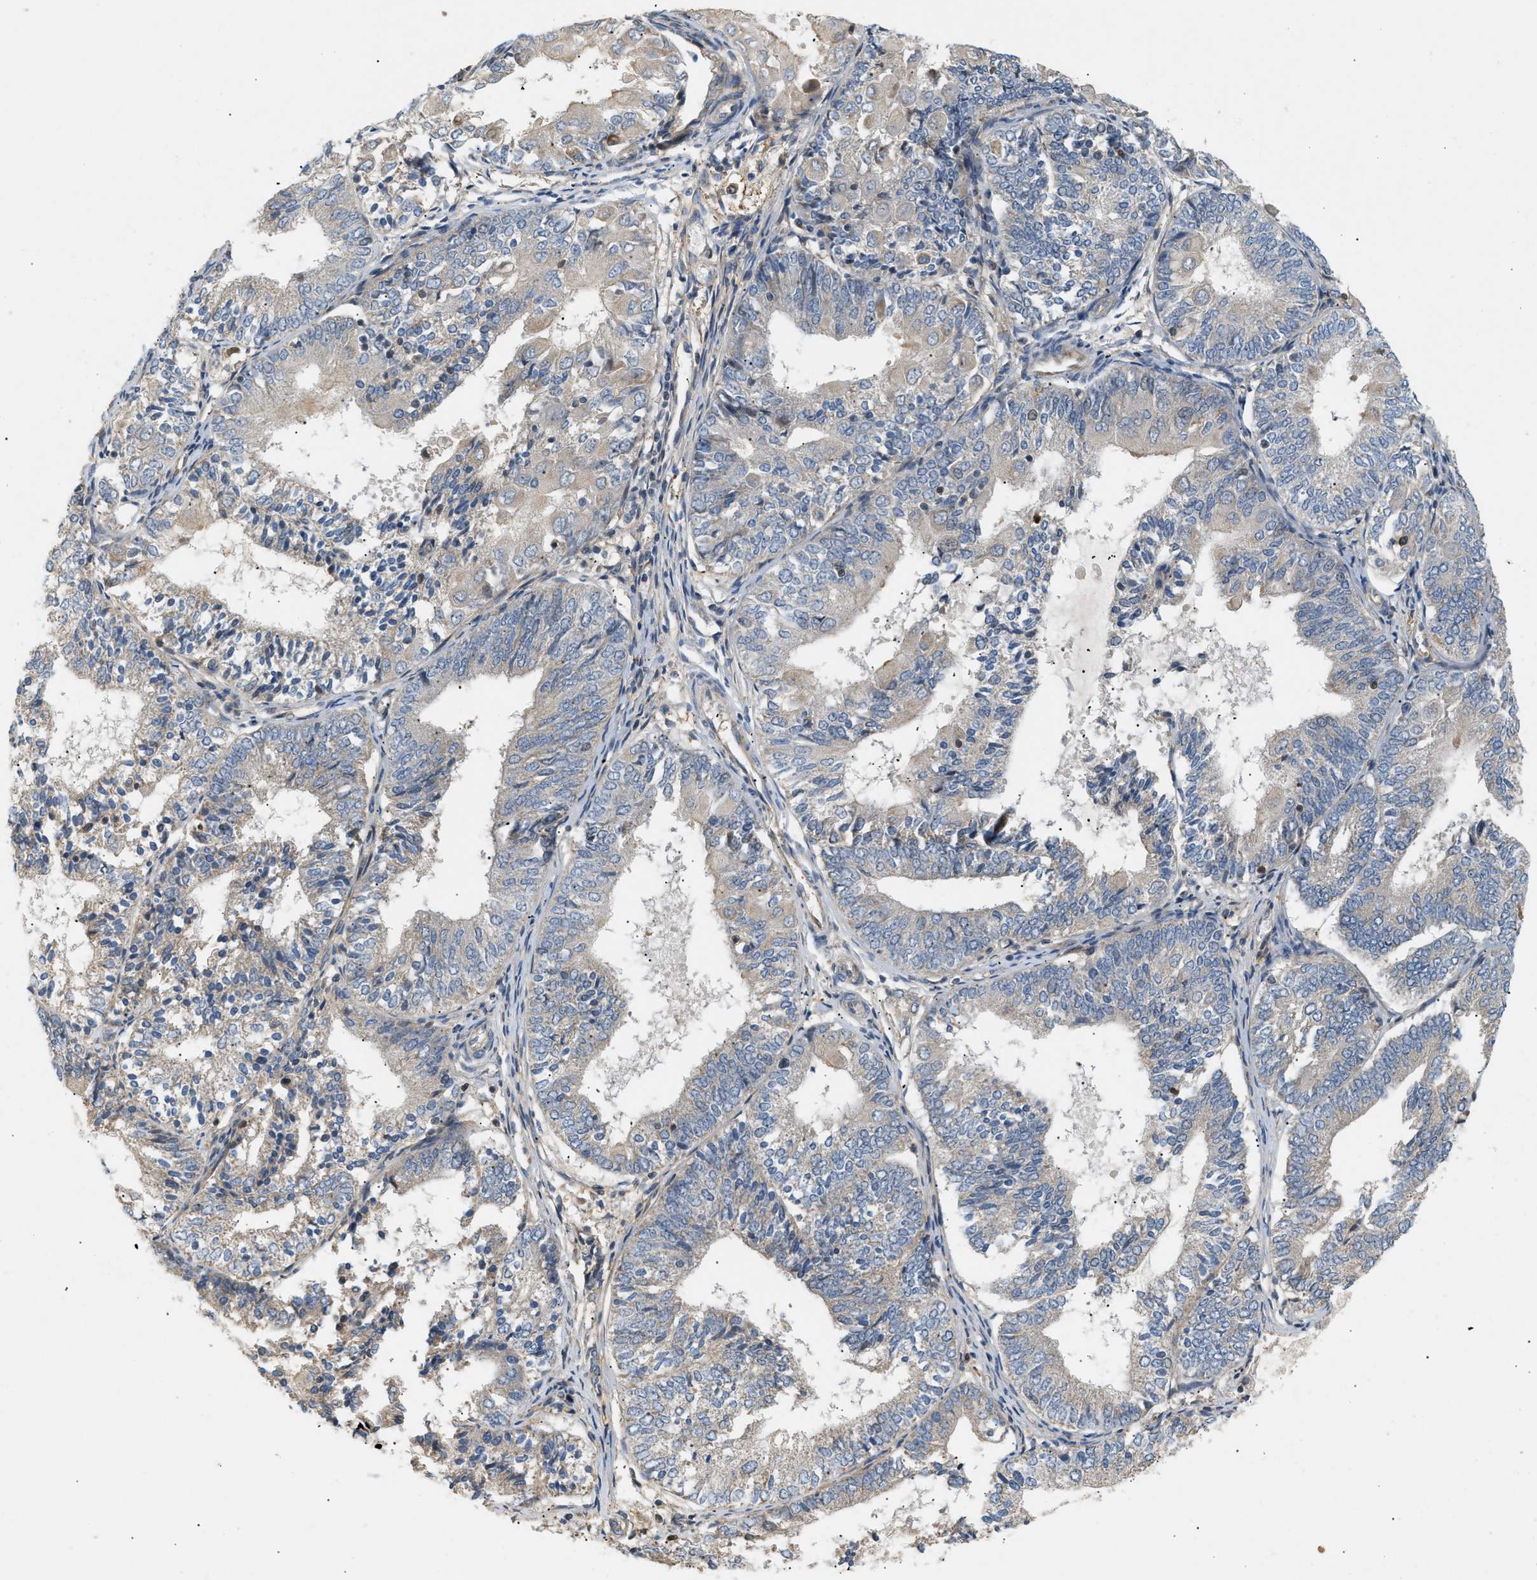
{"staining": {"intensity": "negative", "quantity": "none", "location": "none"}, "tissue": "endometrial cancer", "cell_type": "Tumor cells", "image_type": "cancer", "snomed": [{"axis": "morphology", "description": "Adenocarcinoma, NOS"}, {"axis": "topography", "description": "Endometrium"}], "caption": "Human endometrial cancer (adenocarcinoma) stained for a protein using immunohistochemistry (IHC) demonstrates no positivity in tumor cells.", "gene": "FARS2", "patient": {"sex": "female", "age": 81}}